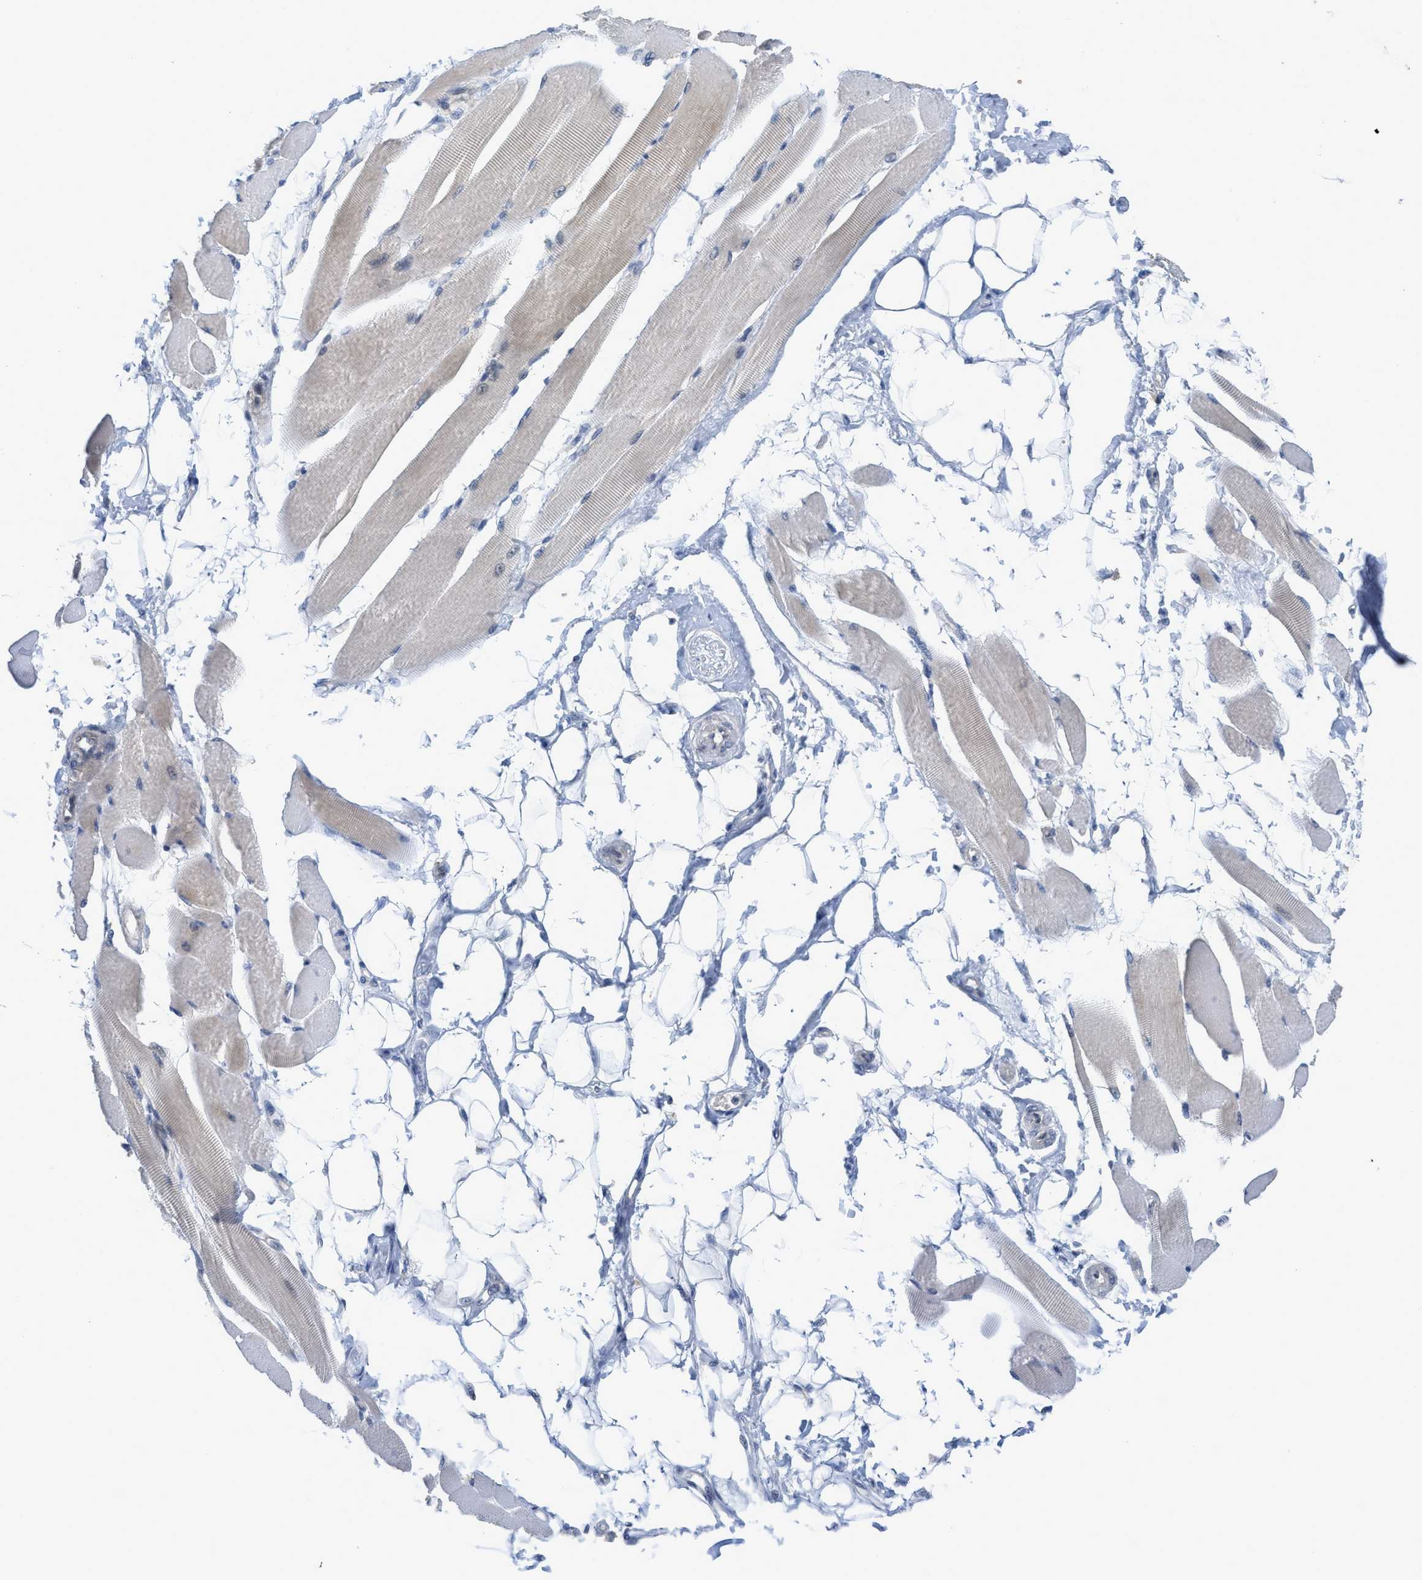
{"staining": {"intensity": "weak", "quantity": "<25%", "location": "cytoplasmic/membranous"}, "tissue": "skeletal muscle", "cell_type": "Myocytes", "image_type": "normal", "snomed": [{"axis": "morphology", "description": "Normal tissue, NOS"}, {"axis": "topography", "description": "Skeletal muscle"}, {"axis": "topography", "description": "Peripheral nerve tissue"}], "caption": "IHC image of benign skeletal muscle: skeletal muscle stained with DAB exhibits no significant protein staining in myocytes.", "gene": "TNFAIP1", "patient": {"sex": "female", "age": 84}}